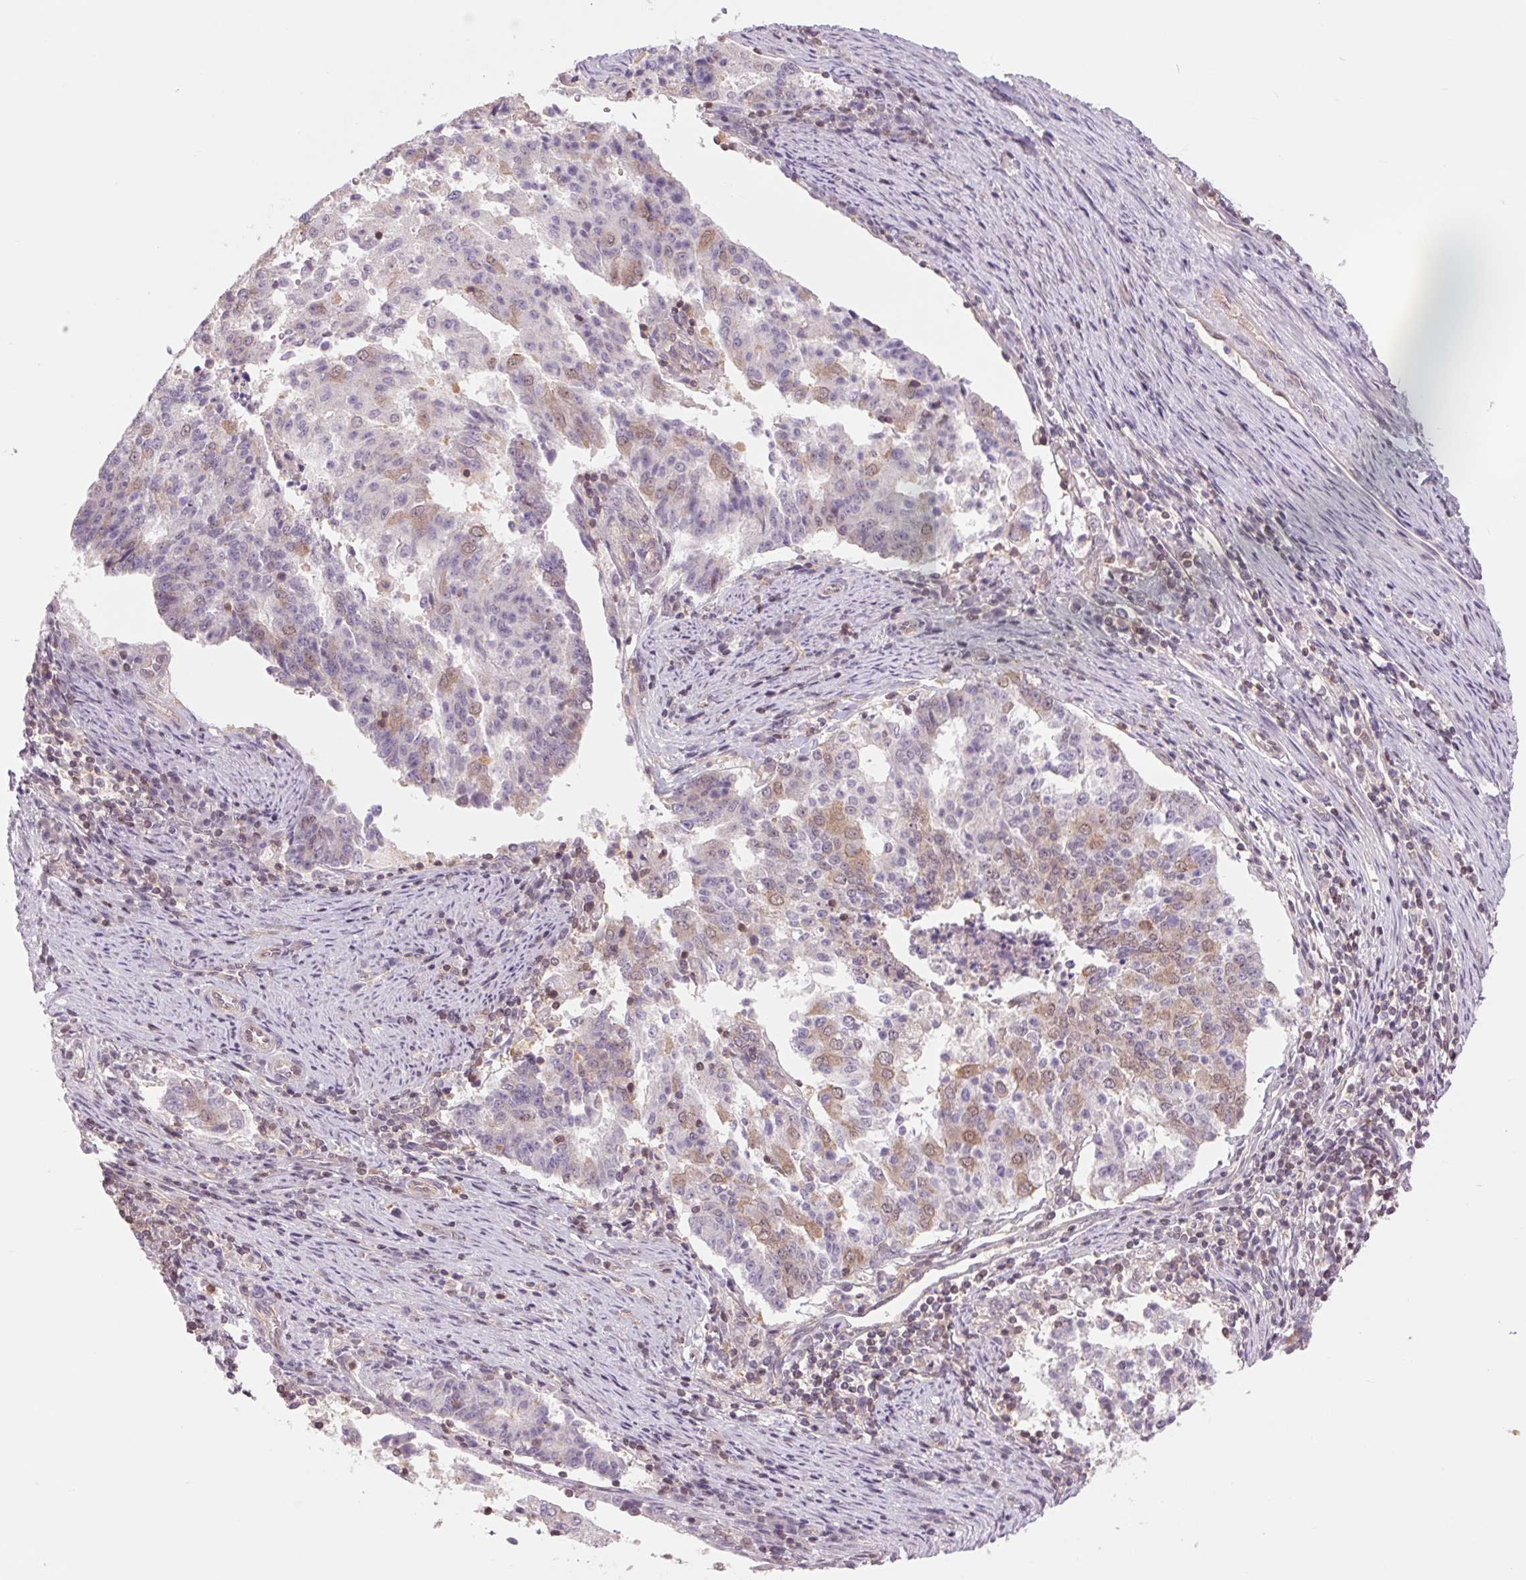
{"staining": {"intensity": "weak", "quantity": "<25%", "location": "cytoplasmic/membranous"}, "tissue": "endometrial cancer", "cell_type": "Tumor cells", "image_type": "cancer", "snomed": [{"axis": "morphology", "description": "Adenocarcinoma, NOS"}, {"axis": "topography", "description": "Endometrium"}], "caption": "Tumor cells show no significant positivity in adenocarcinoma (endometrial).", "gene": "SH3RF2", "patient": {"sex": "female", "age": 82}}